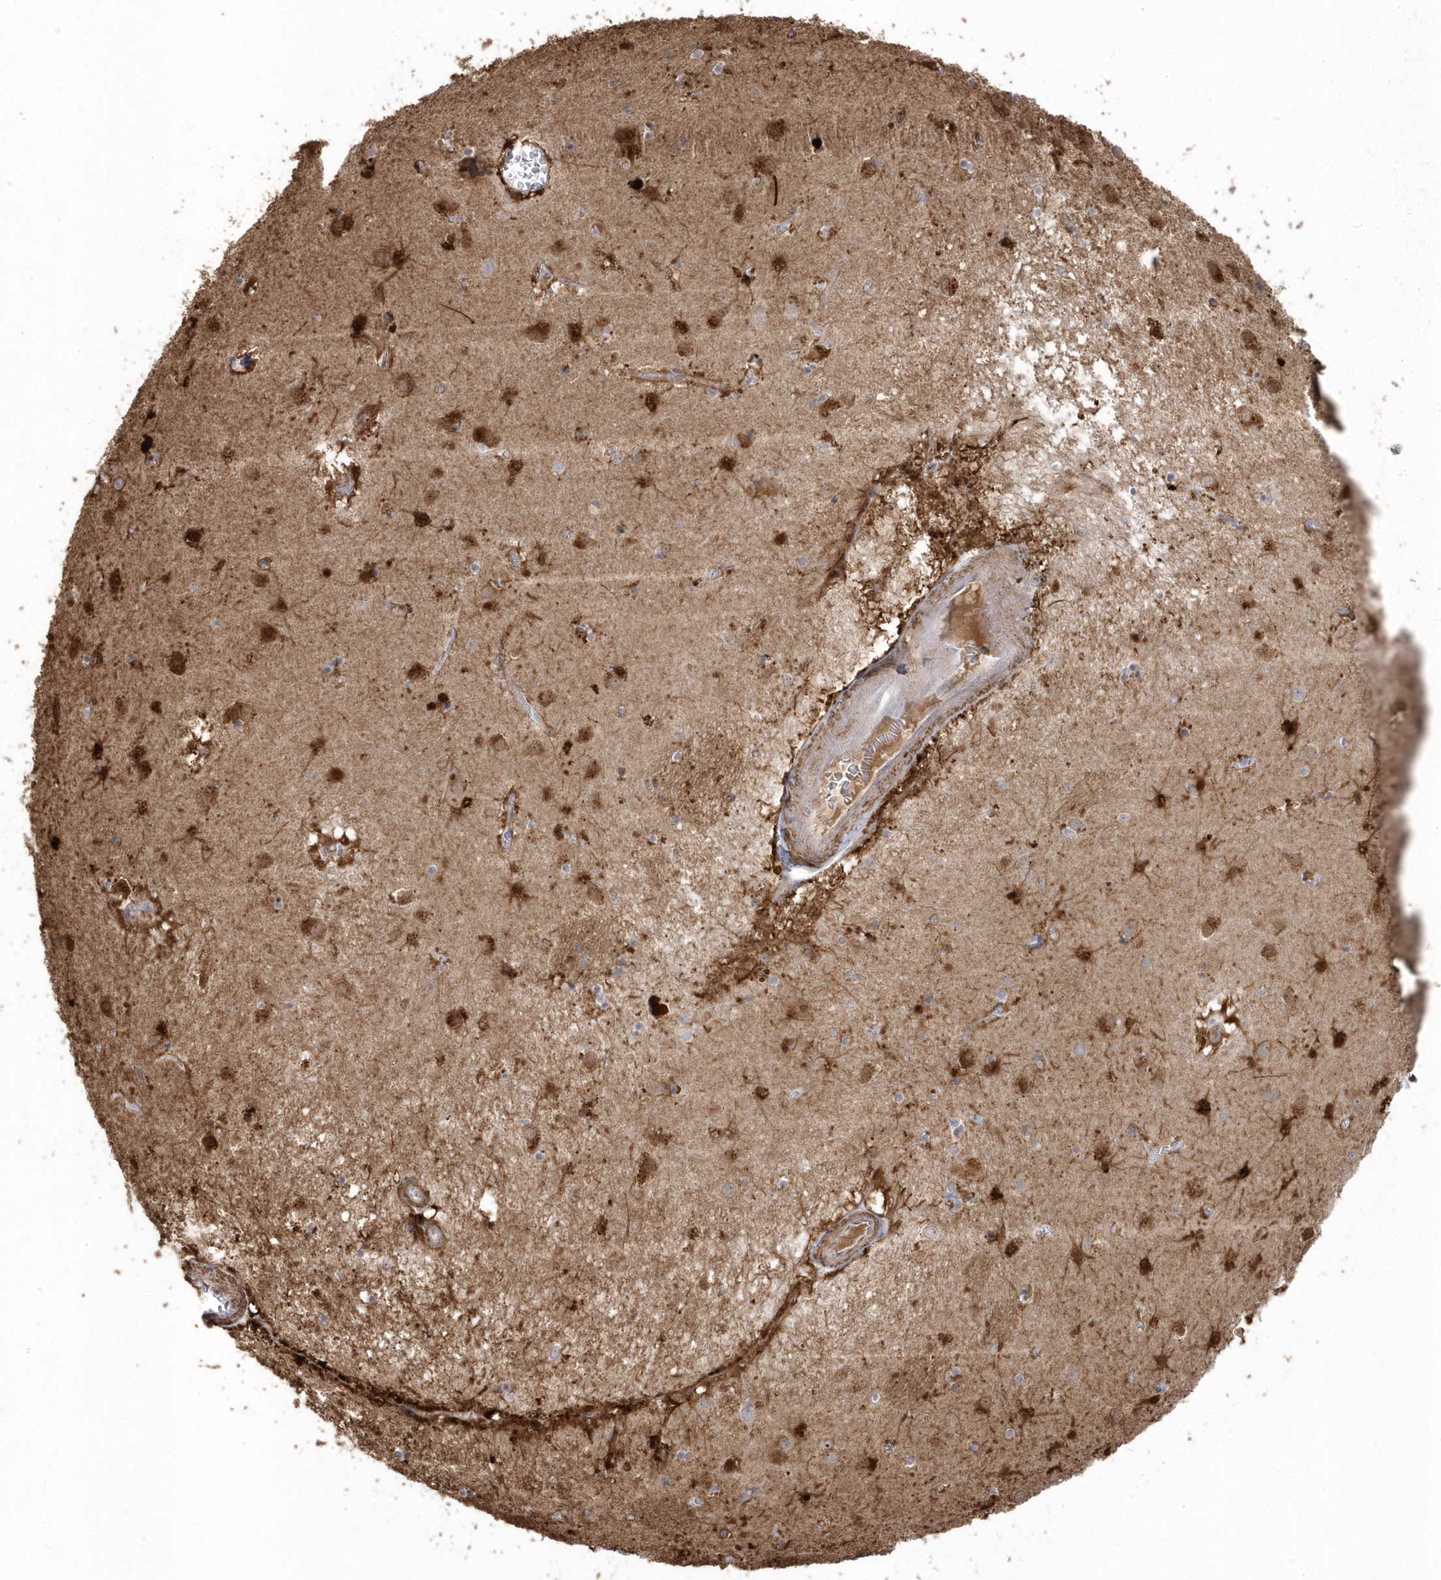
{"staining": {"intensity": "strong", "quantity": "<25%", "location": "cytoplasmic/membranous"}, "tissue": "caudate", "cell_type": "Glial cells", "image_type": "normal", "snomed": [{"axis": "morphology", "description": "Normal tissue, NOS"}, {"axis": "topography", "description": "Lateral ventricle wall"}], "caption": "Glial cells display medium levels of strong cytoplasmic/membranous expression in about <25% of cells in unremarkable caudate. (DAB (3,3'-diaminobenzidine) = brown stain, brightfield microscopy at high magnification).", "gene": "GTPBP6", "patient": {"sex": "male", "age": 70}}